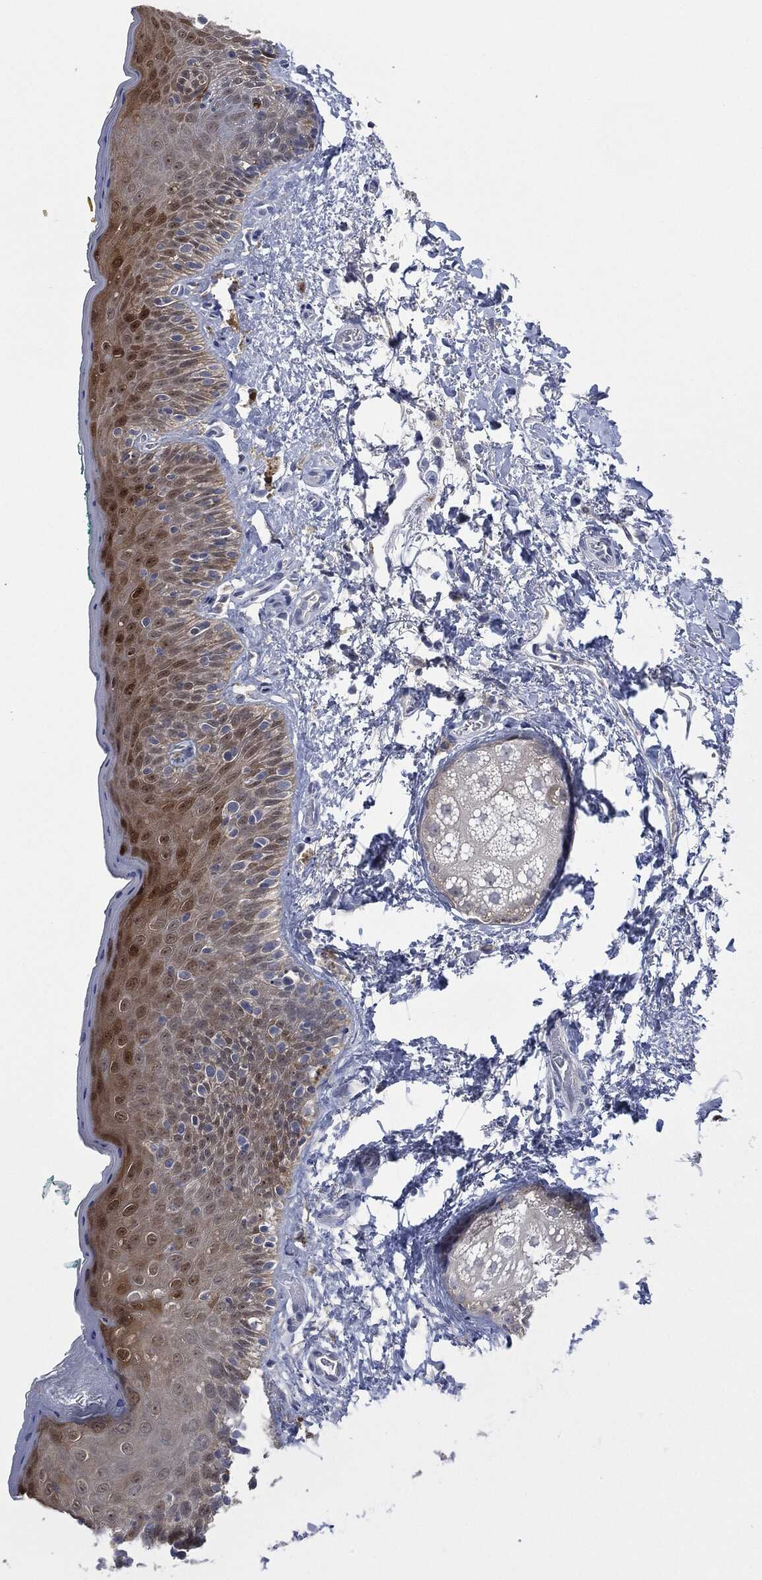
{"staining": {"intensity": "strong", "quantity": "25%-75%", "location": "cytoplasmic/membranous,nuclear"}, "tissue": "vagina", "cell_type": "Squamous epithelial cells", "image_type": "normal", "snomed": [{"axis": "morphology", "description": "Normal tissue, NOS"}, {"axis": "topography", "description": "Vagina"}], "caption": "A micrograph of vagina stained for a protein demonstrates strong cytoplasmic/membranous,nuclear brown staining in squamous epithelial cells.", "gene": "IL1RN", "patient": {"sex": "female", "age": 66}}